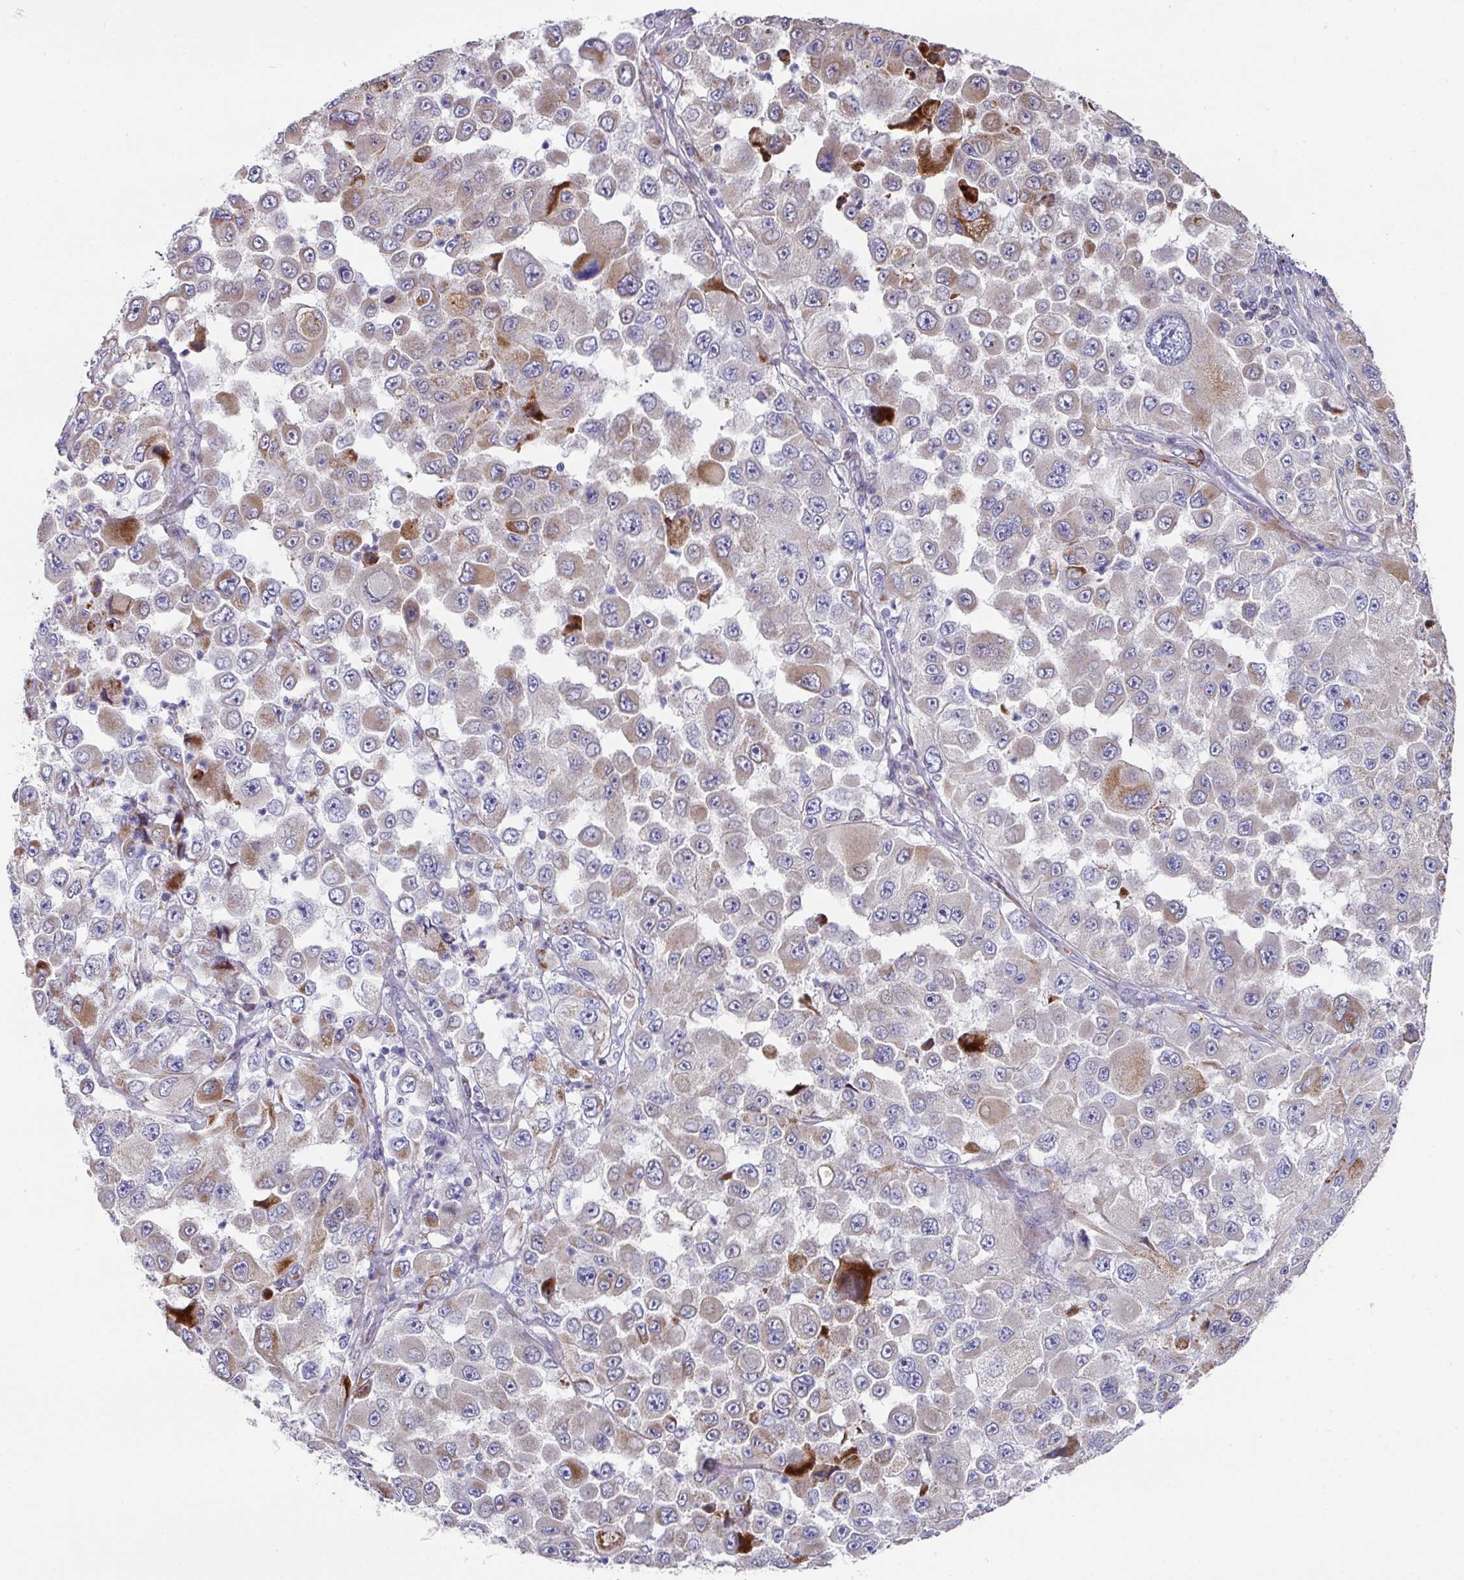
{"staining": {"intensity": "strong", "quantity": "<25%", "location": "cytoplasmic/membranous"}, "tissue": "melanoma", "cell_type": "Tumor cells", "image_type": "cancer", "snomed": [{"axis": "morphology", "description": "Malignant melanoma, Metastatic site"}, {"axis": "topography", "description": "Lymph node"}], "caption": "About <25% of tumor cells in melanoma display strong cytoplasmic/membranous protein positivity as visualized by brown immunohistochemical staining.", "gene": "CBX7", "patient": {"sex": "male", "age": 62}}